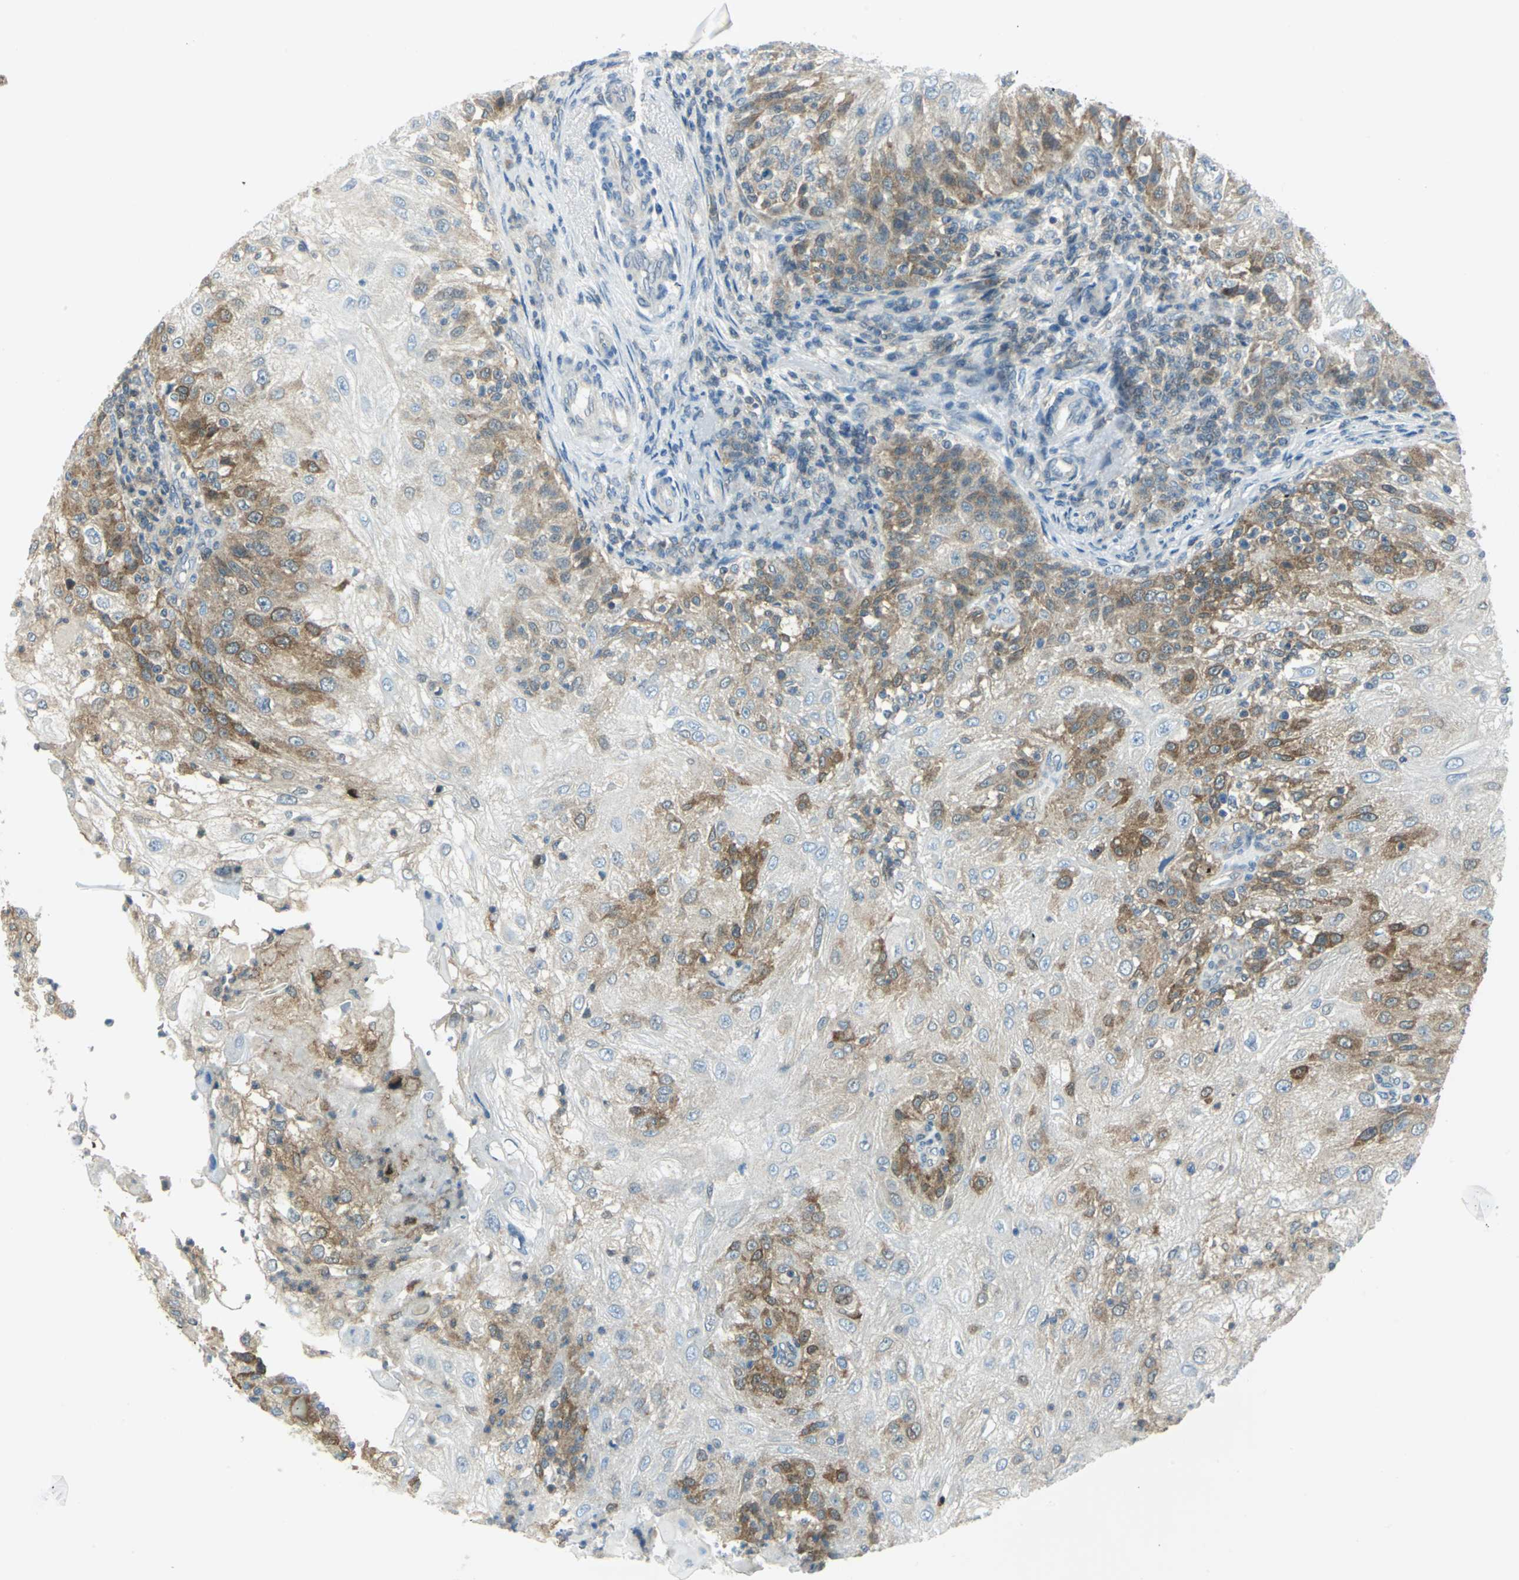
{"staining": {"intensity": "moderate", "quantity": "<25%", "location": "cytoplasmic/membranous"}, "tissue": "skin cancer", "cell_type": "Tumor cells", "image_type": "cancer", "snomed": [{"axis": "morphology", "description": "Normal tissue, NOS"}, {"axis": "morphology", "description": "Squamous cell carcinoma, NOS"}, {"axis": "topography", "description": "Skin"}], "caption": "Squamous cell carcinoma (skin) tissue exhibits moderate cytoplasmic/membranous positivity in approximately <25% of tumor cells, visualized by immunohistochemistry.", "gene": "ALDOA", "patient": {"sex": "female", "age": 83}}